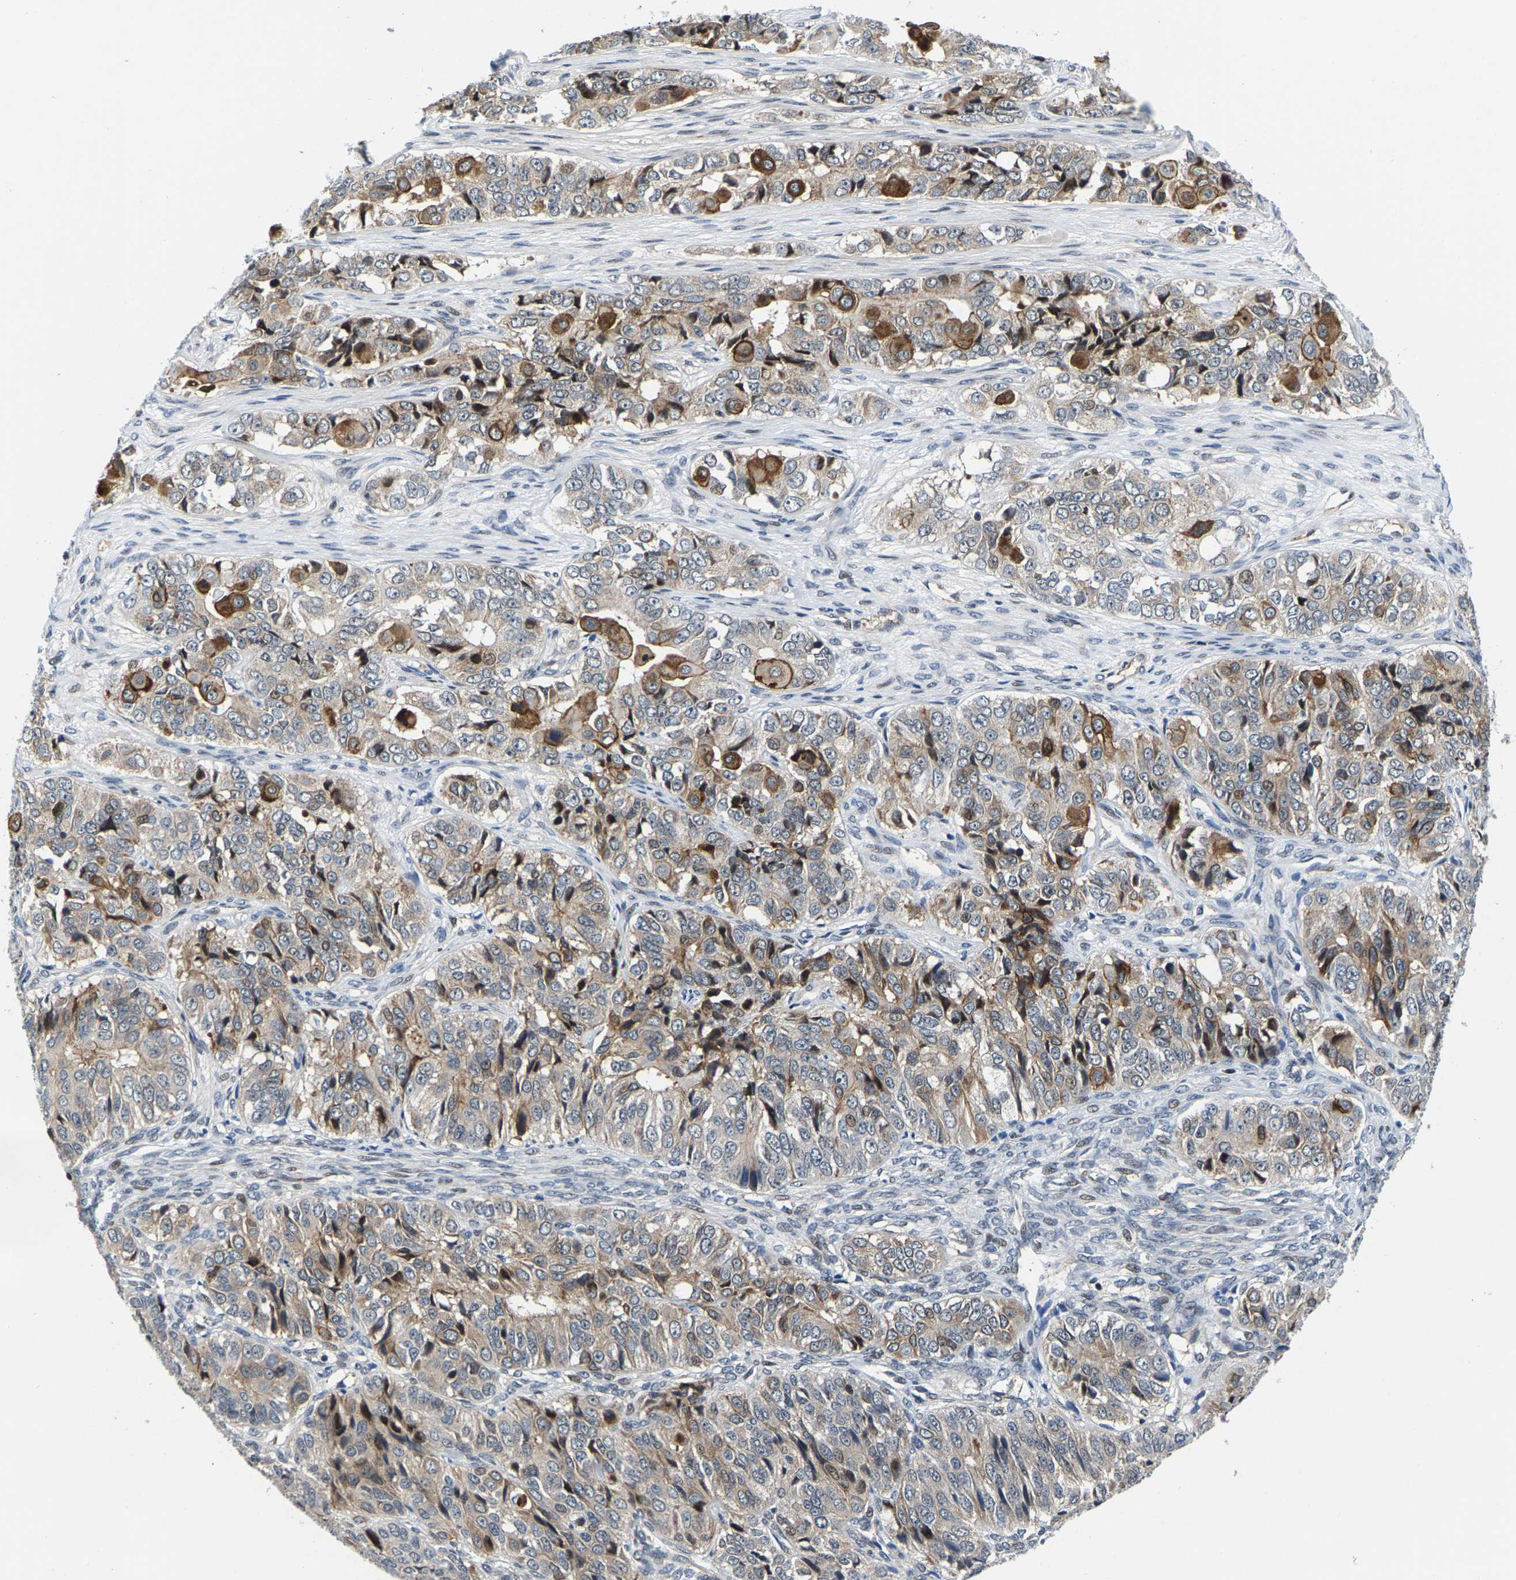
{"staining": {"intensity": "moderate", "quantity": "25%-75%", "location": "cytoplasmic/membranous"}, "tissue": "ovarian cancer", "cell_type": "Tumor cells", "image_type": "cancer", "snomed": [{"axis": "morphology", "description": "Carcinoma, endometroid"}, {"axis": "topography", "description": "Ovary"}], "caption": "High-magnification brightfield microscopy of ovarian endometroid carcinoma stained with DAB (3,3'-diaminobenzidine) (brown) and counterstained with hematoxylin (blue). tumor cells exhibit moderate cytoplasmic/membranous expression is appreciated in about25%-75% of cells.", "gene": "GTPBP10", "patient": {"sex": "female", "age": 51}}